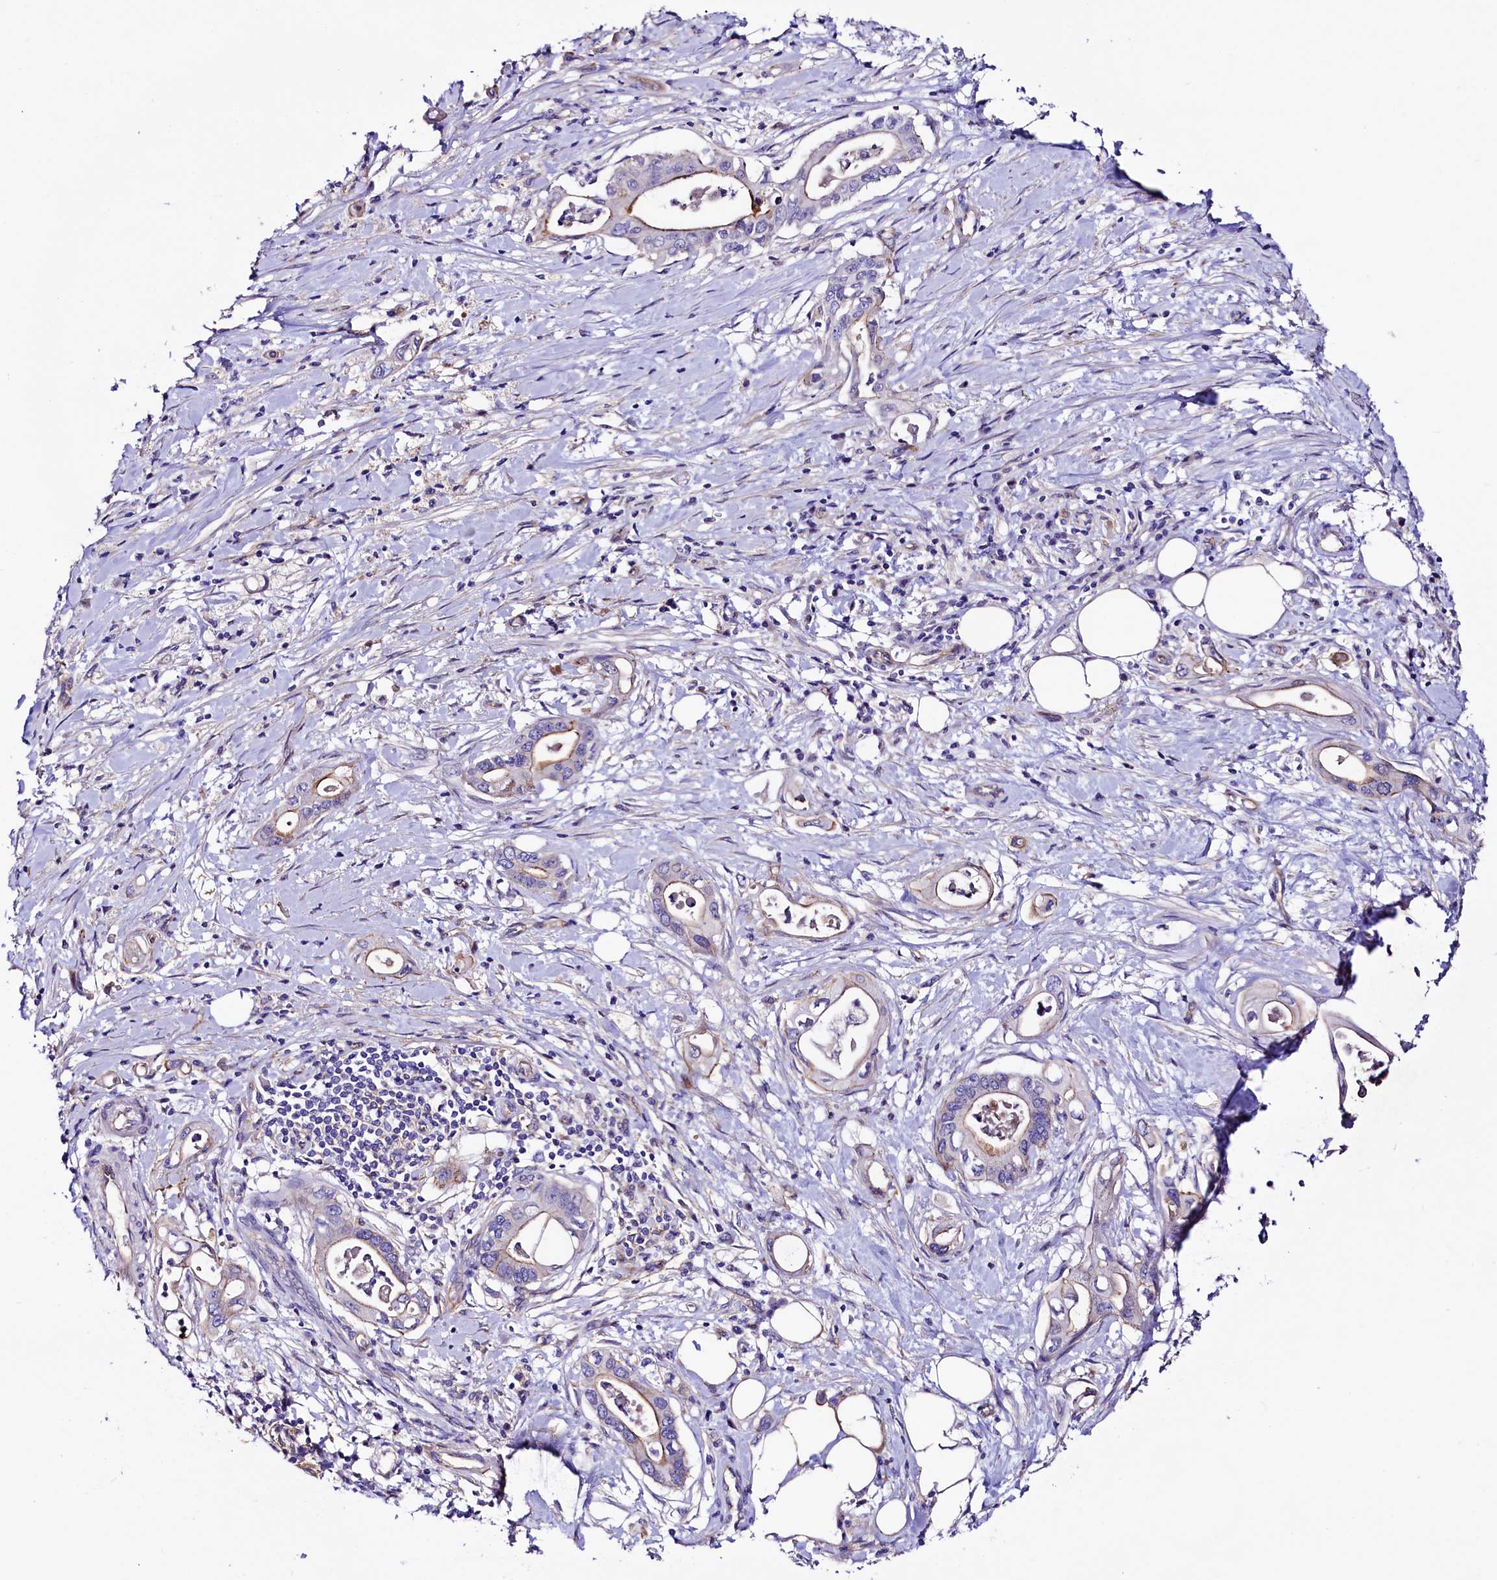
{"staining": {"intensity": "moderate", "quantity": ">75%", "location": "cytoplasmic/membranous"}, "tissue": "pancreatic cancer", "cell_type": "Tumor cells", "image_type": "cancer", "snomed": [{"axis": "morphology", "description": "Adenocarcinoma, NOS"}, {"axis": "topography", "description": "Pancreas"}], "caption": "A medium amount of moderate cytoplasmic/membranous staining is present in about >75% of tumor cells in pancreatic cancer tissue.", "gene": "SLF1", "patient": {"sex": "female", "age": 77}}